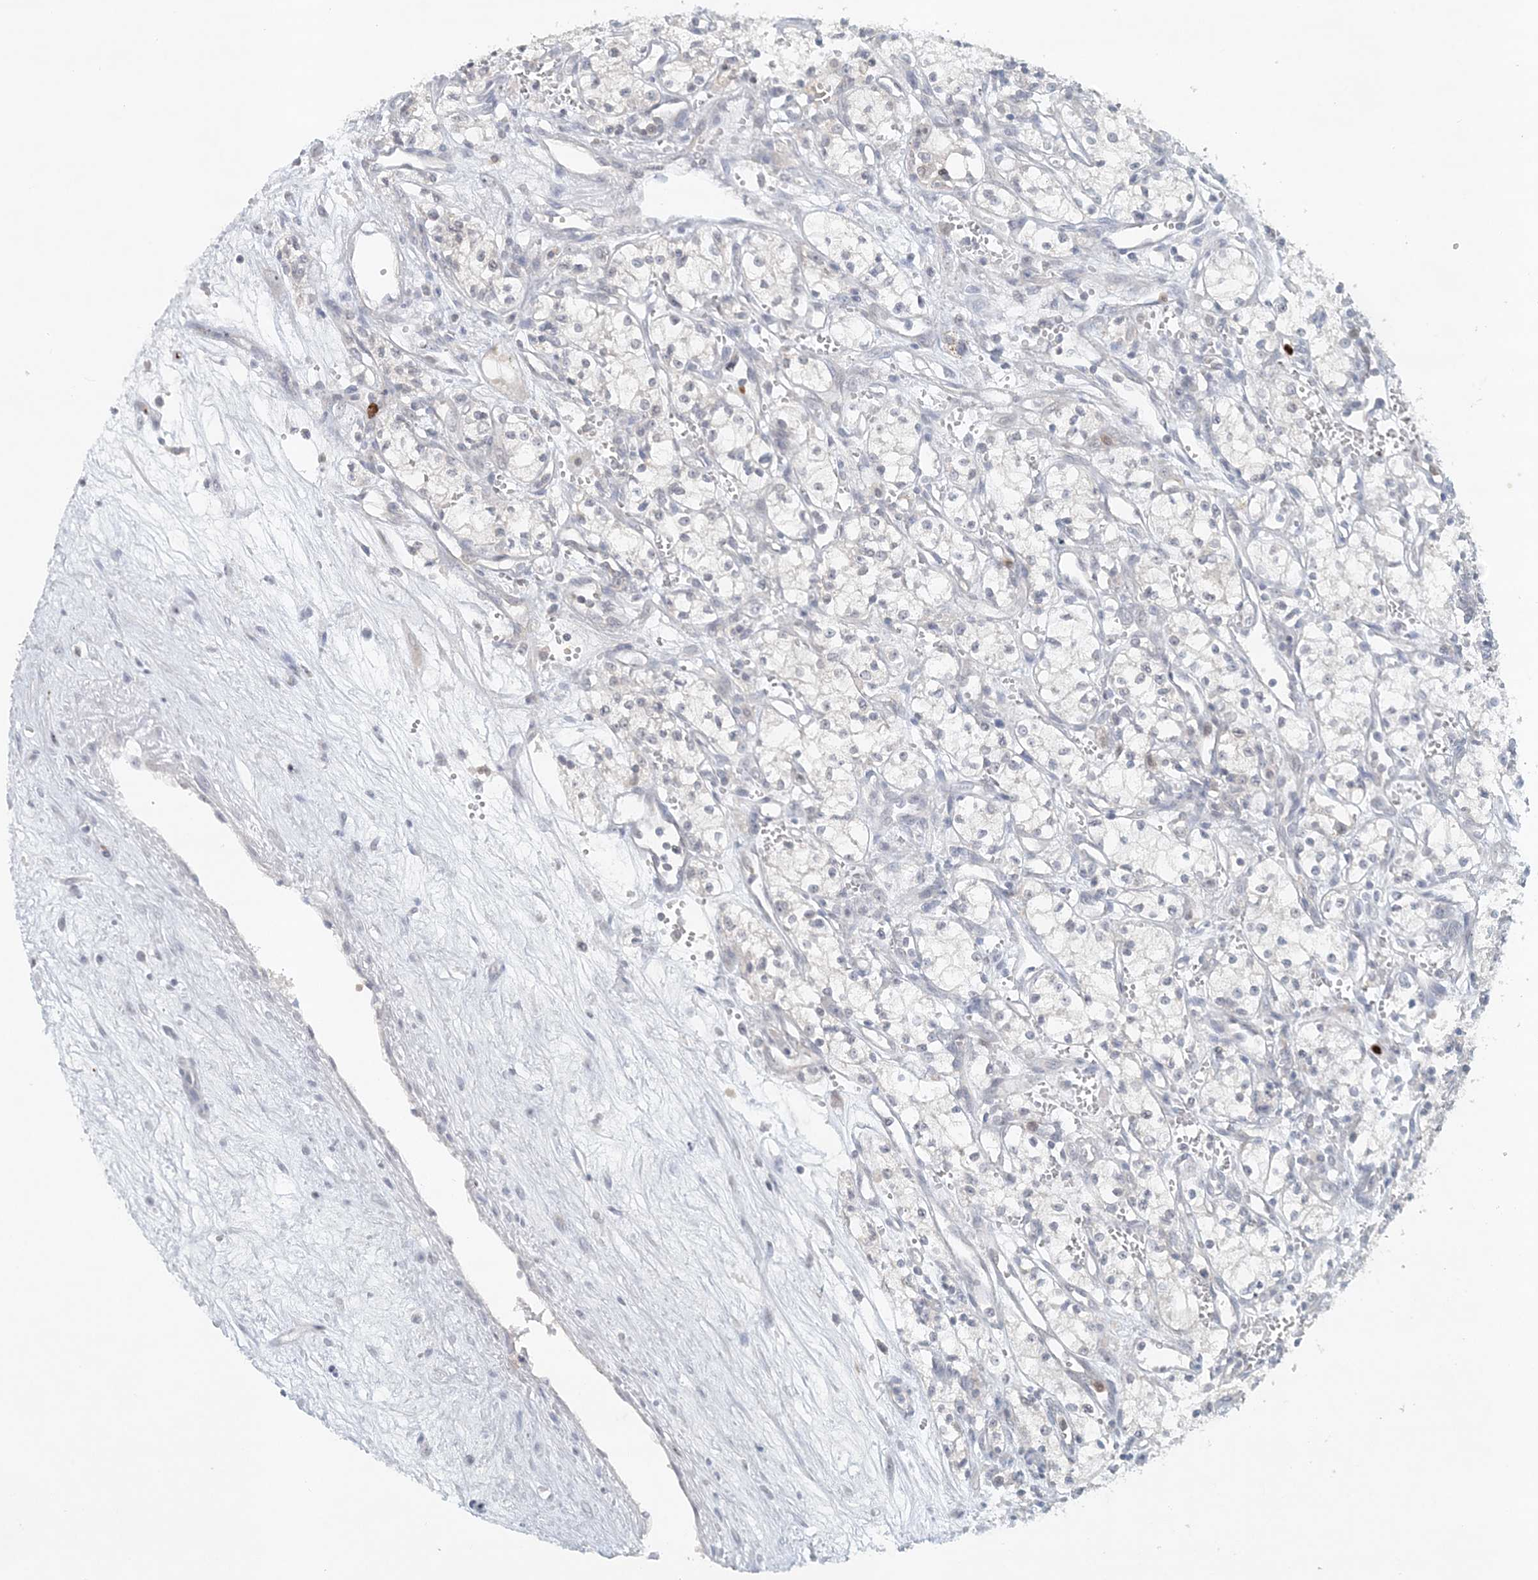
{"staining": {"intensity": "negative", "quantity": "none", "location": "none"}, "tissue": "renal cancer", "cell_type": "Tumor cells", "image_type": "cancer", "snomed": [{"axis": "morphology", "description": "Adenocarcinoma, NOS"}, {"axis": "topography", "description": "Kidney"}], "caption": "High magnification brightfield microscopy of renal adenocarcinoma stained with DAB (brown) and counterstained with hematoxylin (blue): tumor cells show no significant staining. (Immunohistochemistry (ihc), brightfield microscopy, high magnification).", "gene": "NUP54", "patient": {"sex": "male", "age": 59}}